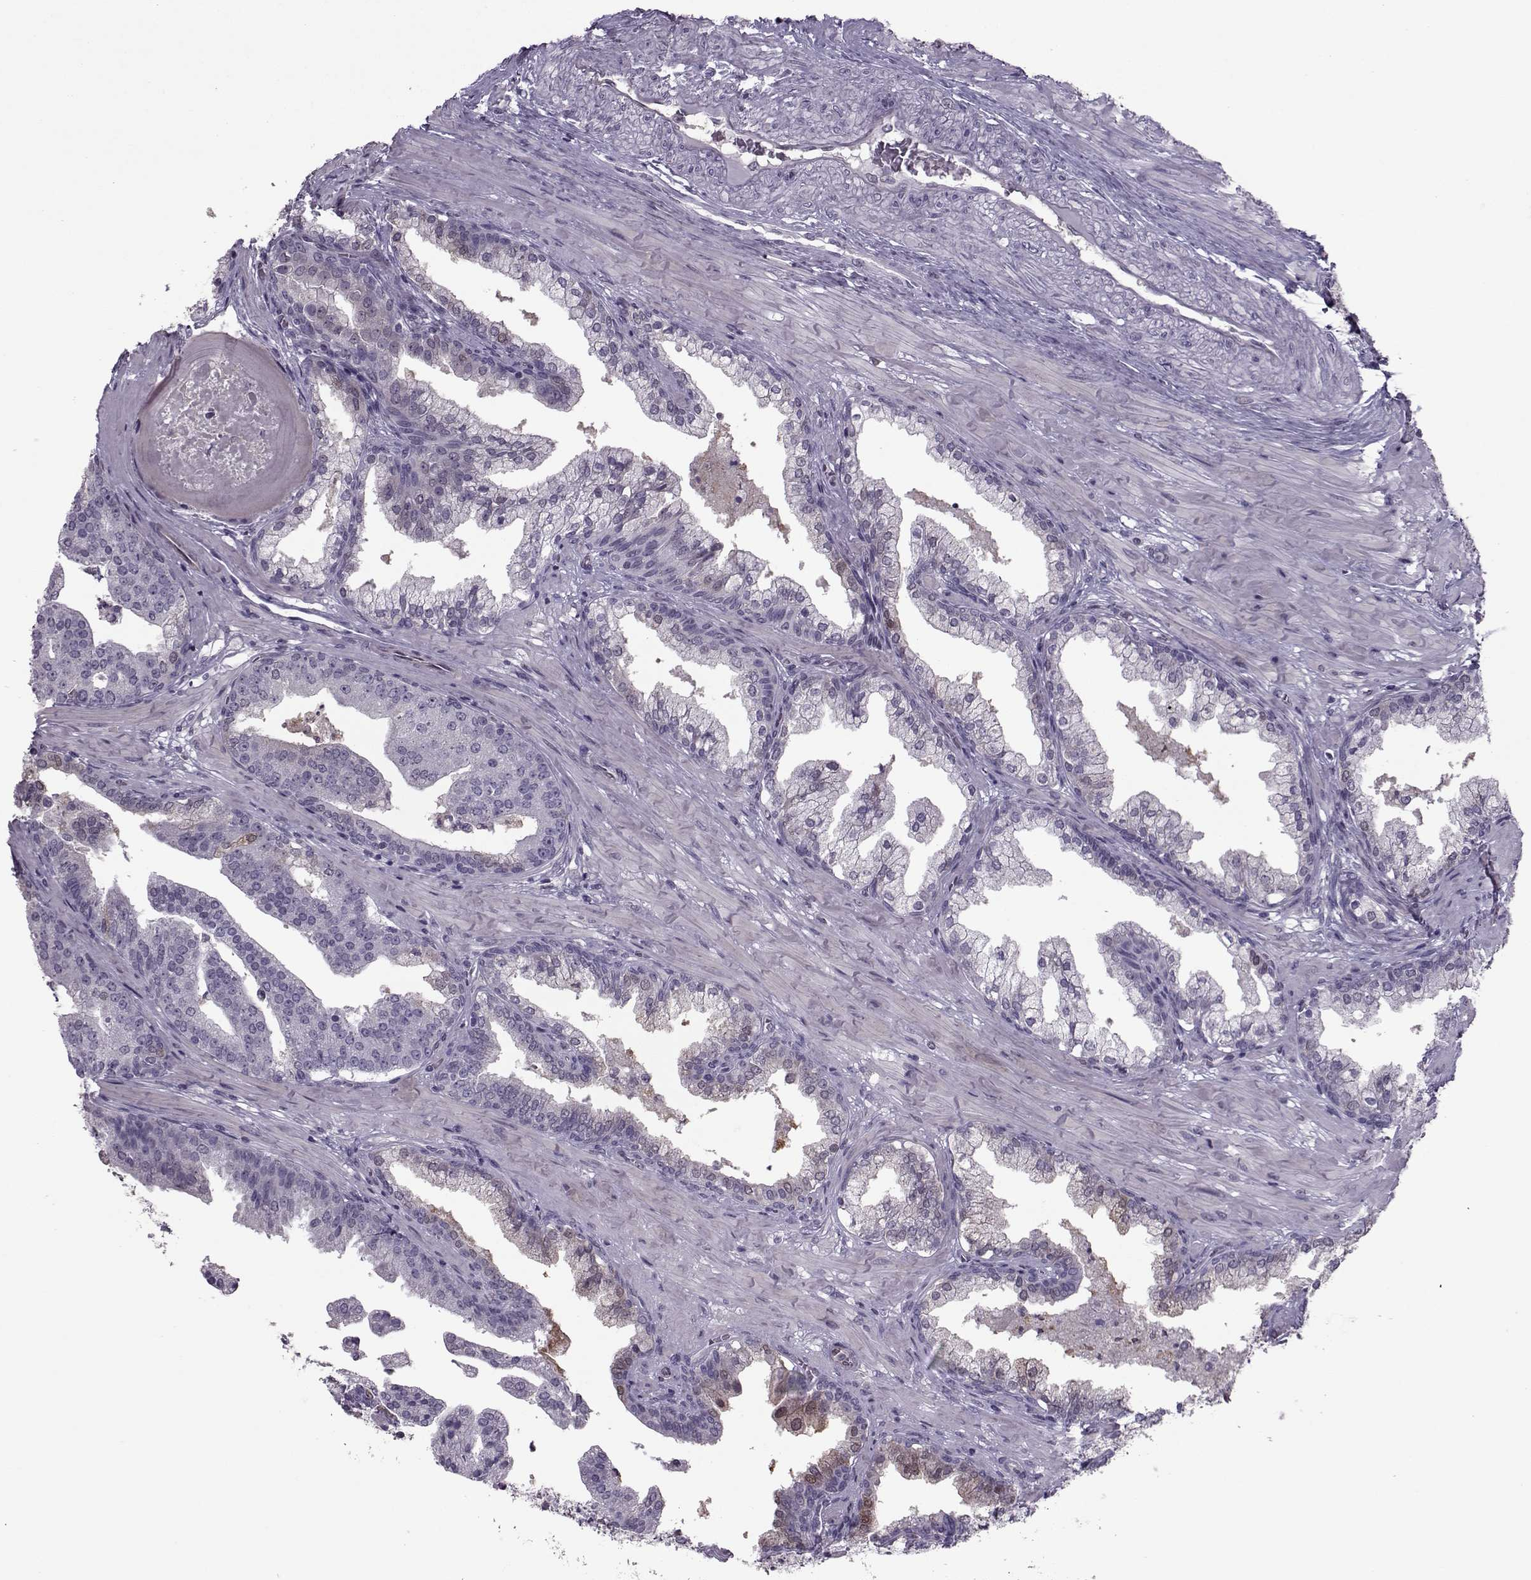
{"staining": {"intensity": "moderate", "quantity": "<25%", "location": "cytoplasmic/membranous,nuclear"}, "tissue": "prostate cancer", "cell_type": "Tumor cells", "image_type": "cancer", "snomed": [{"axis": "morphology", "description": "Adenocarcinoma, NOS"}, {"axis": "topography", "description": "Prostate and seminal vesicle, NOS"}, {"axis": "topography", "description": "Prostate"}], "caption": "Protein analysis of prostate cancer tissue reveals moderate cytoplasmic/membranous and nuclear expression in about <25% of tumor cells.", "gene": "ASRGL1", "patient": {"sex": "male", "age": 44}}